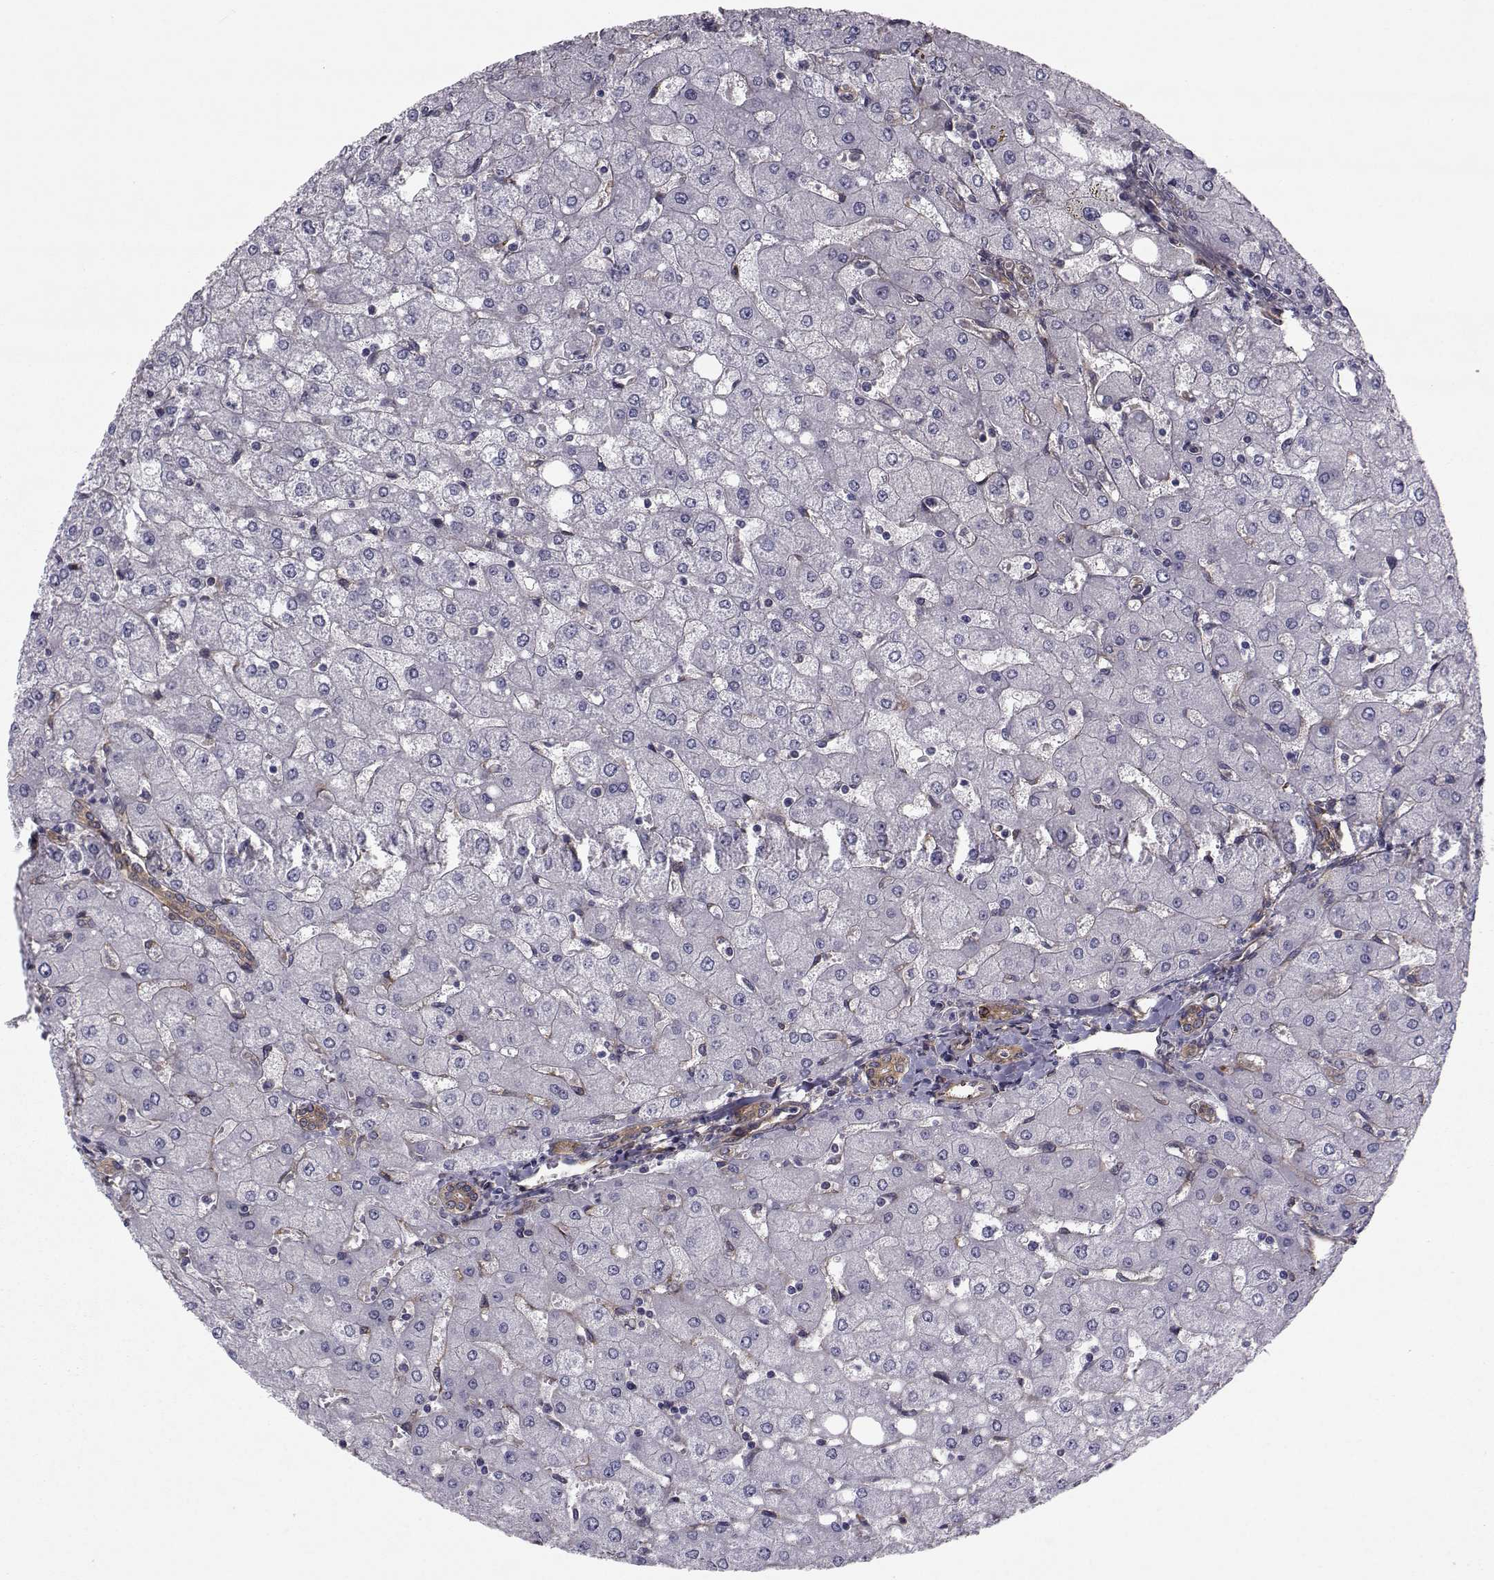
{"staining": {"intensity": "negative", "quantity": "none", "location": "none"}, "tissue": "liver", "cell_type": "Cholangiocytes", "image_type": "normal", "snomed": [{"axis": "morphology", "description": "Normal tissue, NOS"}, {"axis": "topography", "description": "Liver"}], "caption": "A high-resolution photomicrograph shows immunohistochemistry staining of benign liver, which exhibits no significant positivity in cholangiocytes.", "gene": "TRIP10", "patient": {"sex": "female", "age": 53}}